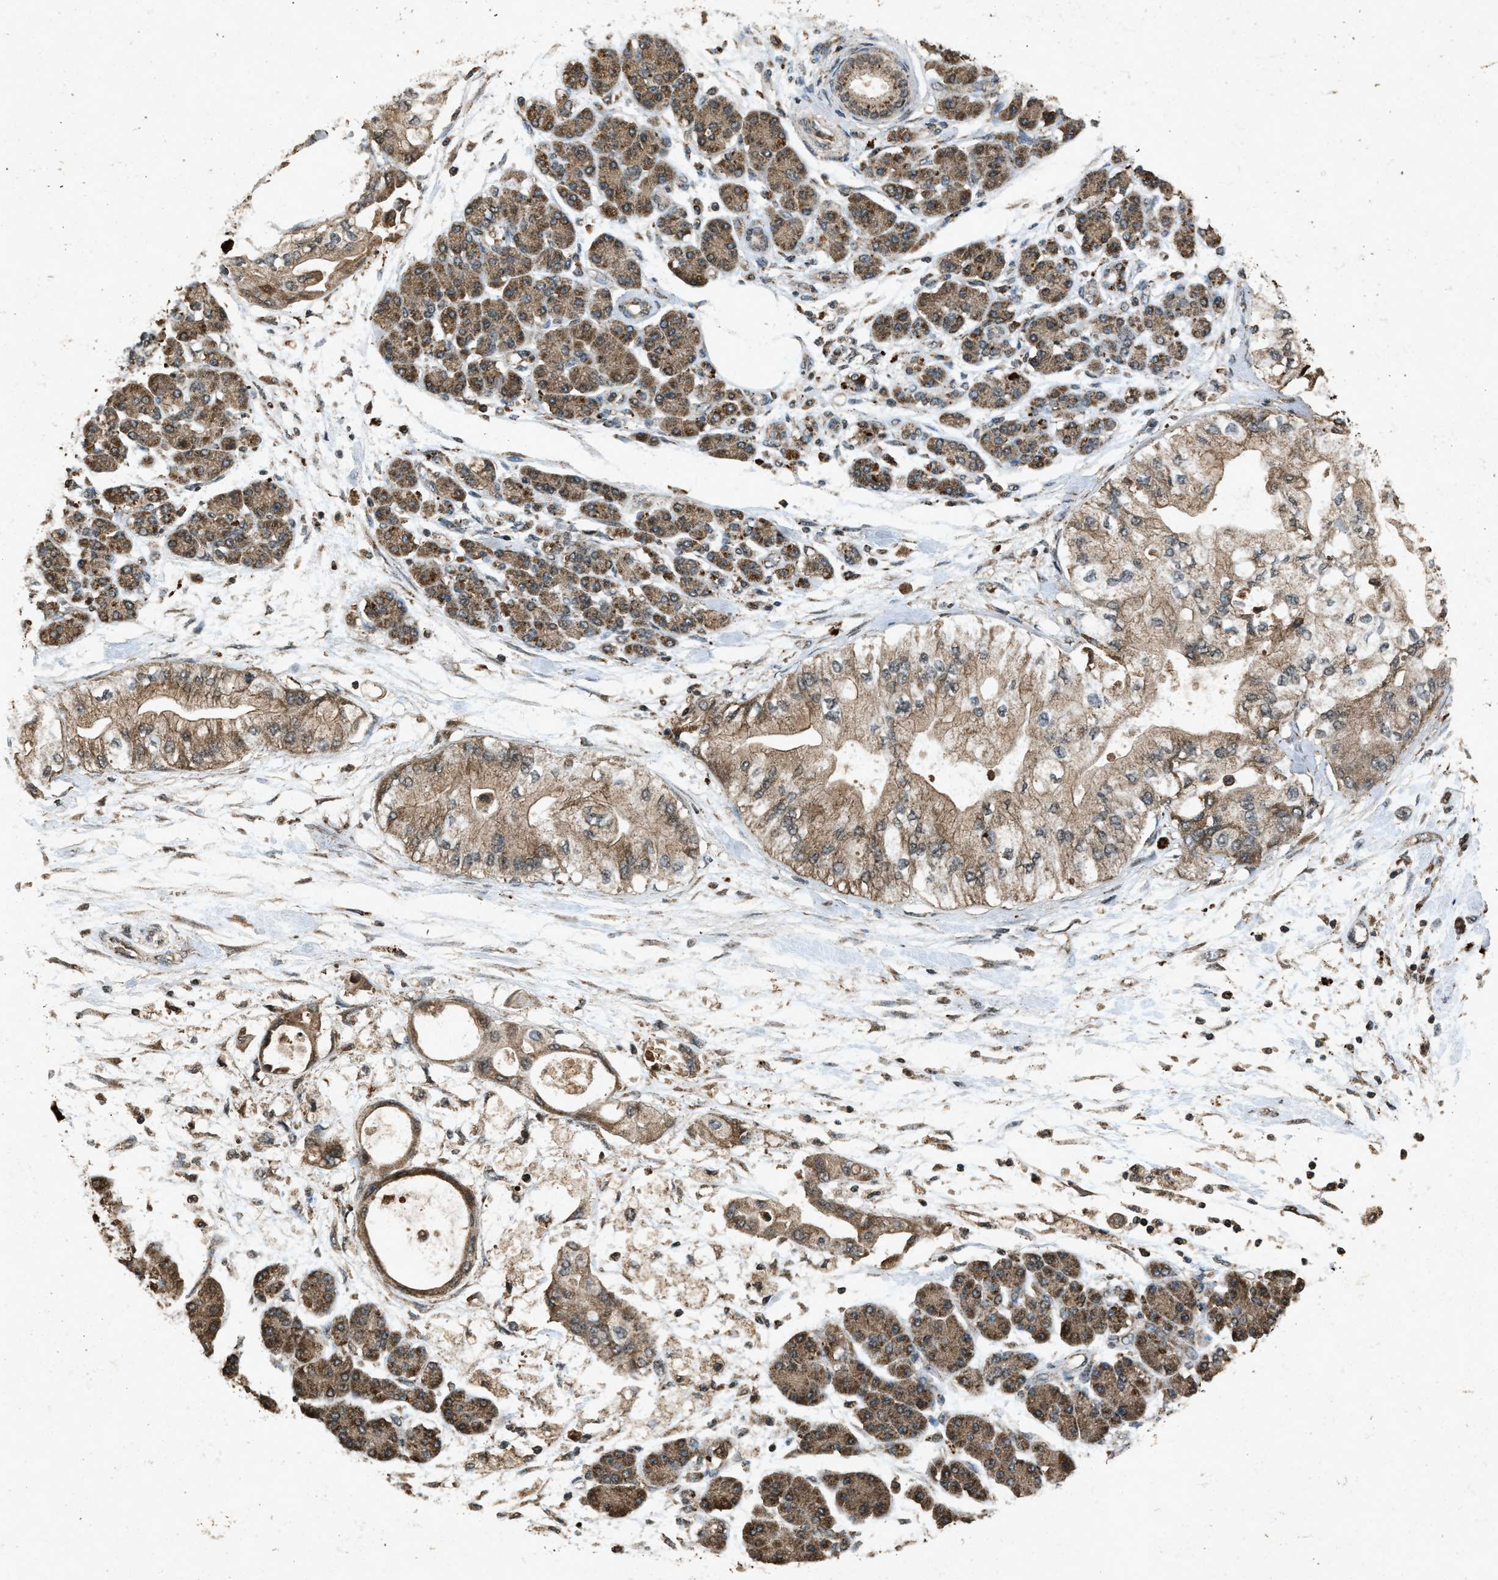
{"staining": {"intensity": "moderate", "quantity": ">75%", "location": "cytoplasmic/membranous"}, "tissue": "pancreatic cancer", "cell_type": "Tumor cells", "image_type": "cancer", "snomed": [{"axis": "morphology", "description": "Adenocarcinoma, NOS"}, {"axis": "morphology", "description": "Adenocarcinoma, metastatic, NOS"}, {"axis": "topography", "description": "Lymph node"}, {"axis": "topography", "description": "Pancreas"}, {"axis": "topography", "description": "Duodenum"}], "caption": "Immunohistochemistry (IHC) histopathology image of pancreatic cancer (metastatic adenocarcinoma) stained for a protein (brown), which exhibits medium levels of moderate cytoplasmic/membranous expression in about >75% of tumor cells.", "gene": "OAS1", "patient": {"sex": "female", "age": 64}}